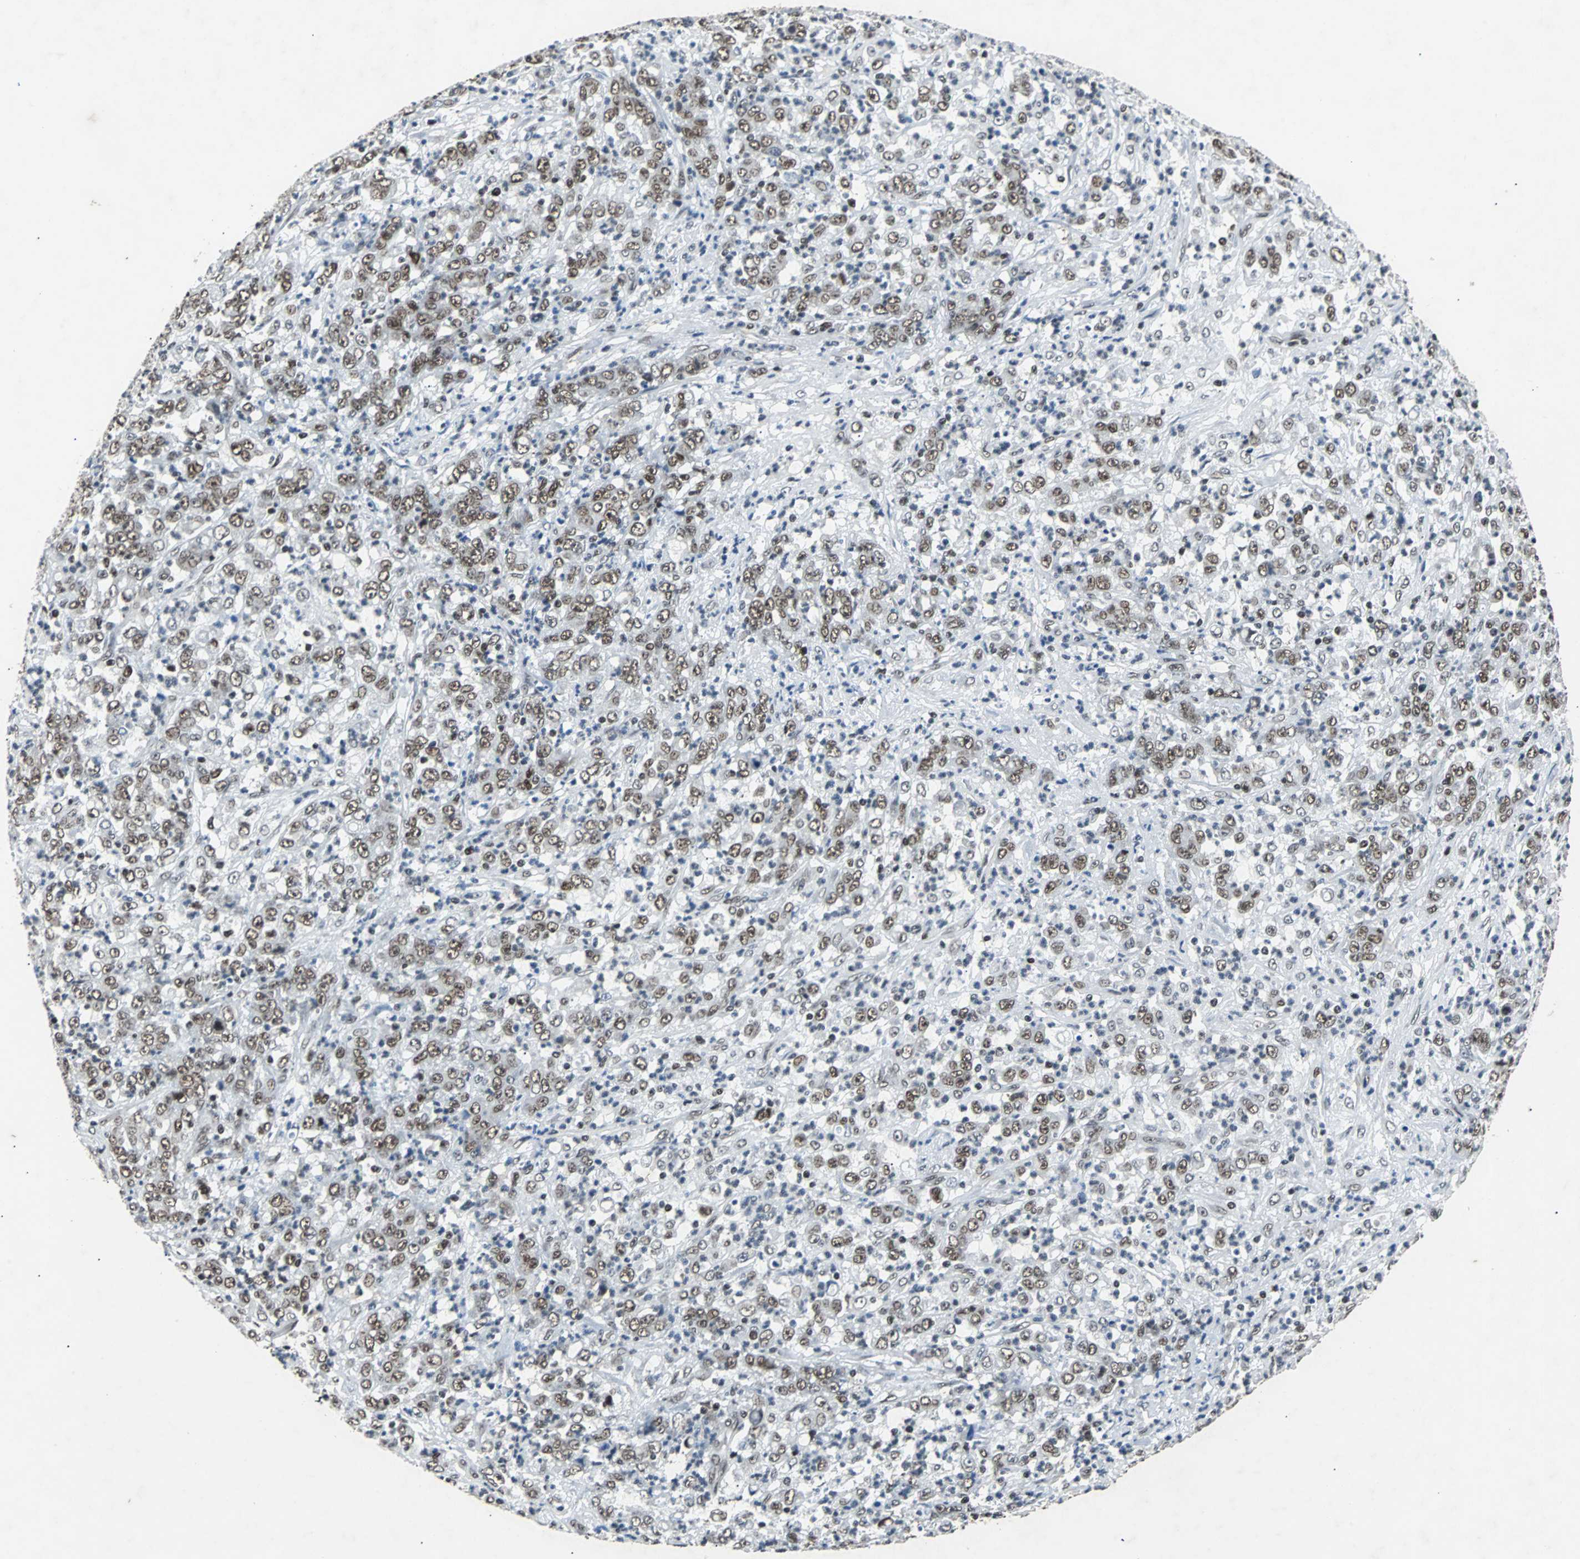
{"staining": {"intensity": "moderate", "quantity": ">75%", "location": "nuclear"}, "tissue": "stomach cancer", "cell_type": "Tumor cells", "image_type": "cancer", "snomed": [{"axis": "morphology", "description": "Adenocarcinoma, NOS"}, {"axis": "topography", "description": "Stomach, lower"}], "caption": "Protein expression analysis of stomach adenocarcinoma exhibits moderate nuclear positivity in about >75% of tumor cells.", "gene": "GATAD2A", "patient": {"sex": "female", "age": 71}}